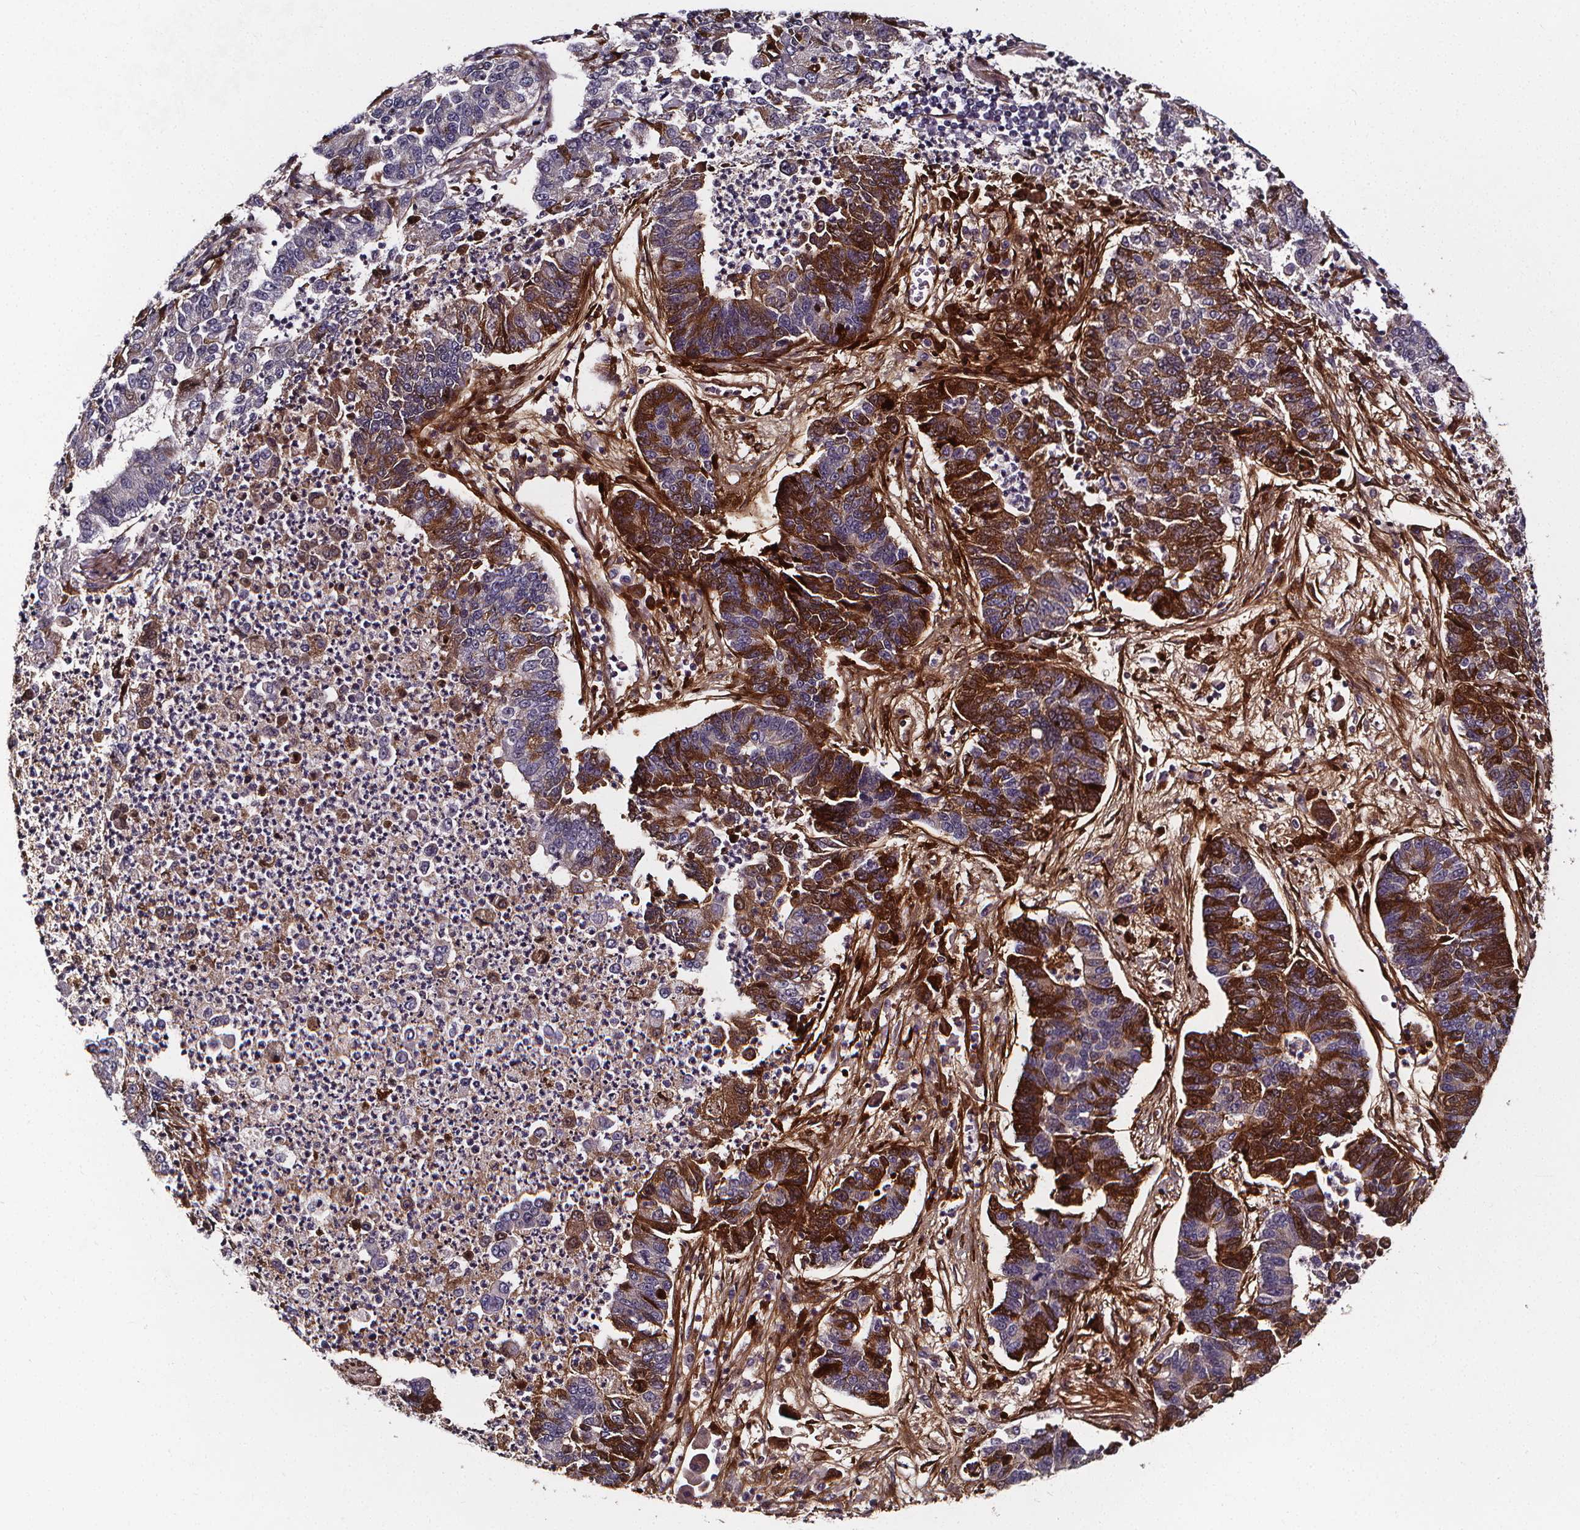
{"staining": {"intensity": "strong", "quantity": "<25%", "location": "cytoplasmic/membranous"}, "tissue": "lung cancer", "cell_type": "Tumor cells", "image_type": "cancer", "snomed": [{"axis": "morphology", "description": "Adenocarcinoma, NOS"}, {"axis": "topography", "description": "Lung"}], "caption": "An immunohistochemistry (IHC) photomicrograph of tumor tissue is shown. Protein staining in brown shows strong cytoplasmic/membranous positivity in lung adenocarcinoma within tumor cells.", "gene": "AEBP1", "patient": {"sex": "female", "age": 57}}